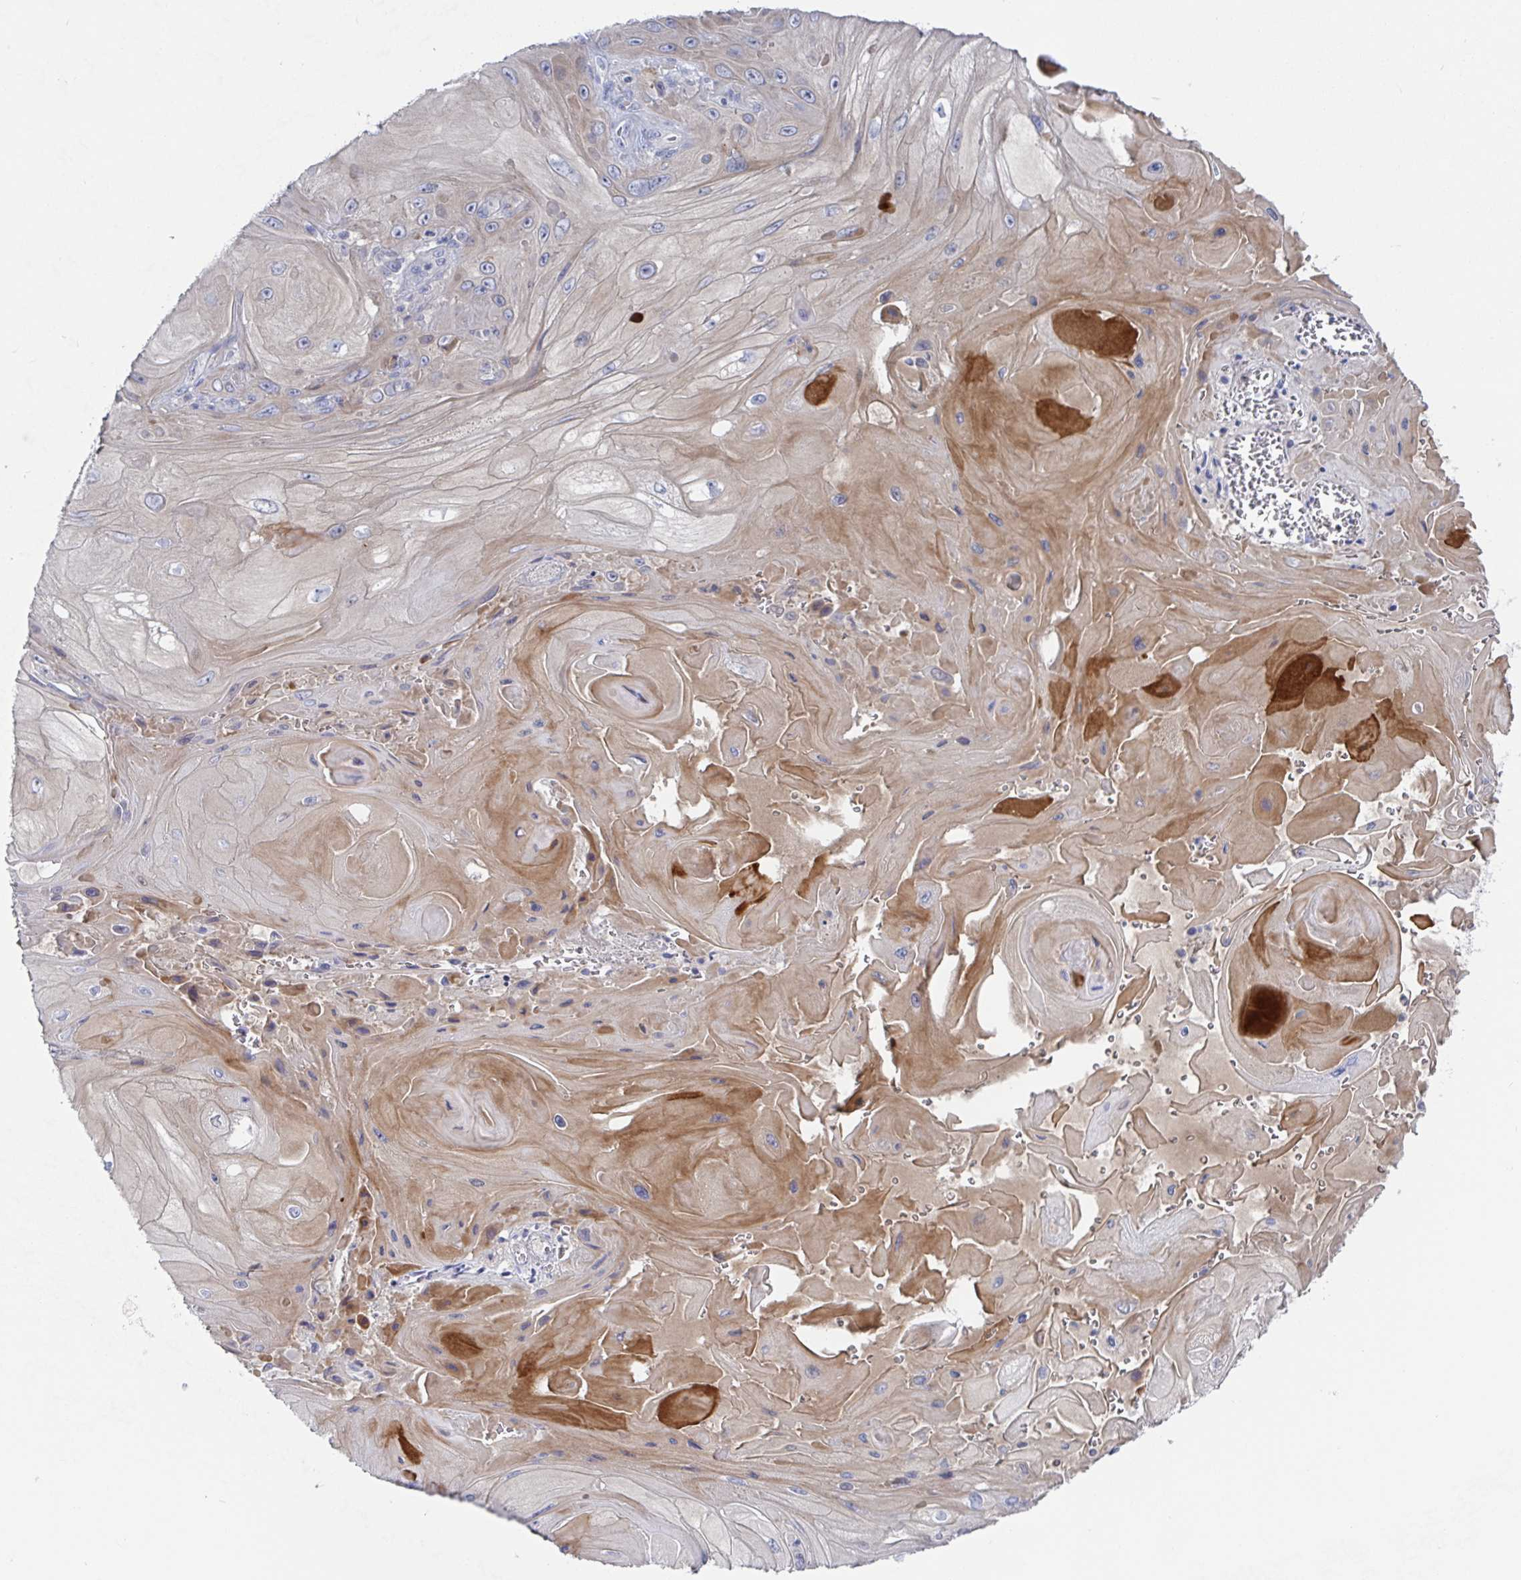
{"staining": {"intensity": "moderate", "quantity": "<25%", "location": "cytoplasmic/membranous"}, "tissue": "skin cancer", "cell_type": "Tumor cells", "image_type": "cancer", "snomed": [{"axis": "morphology", "description": "Squamous cell carcinoma, NOS"}, {"axis": "topography", "description": "Skin"}], "caption": "Immunohistochemistry (IHC) (DAB (3,3'-diaminobenzidine)) staining of skin cancer (squamous cell carcinoma) demonstrates moderate cytoplasmic/membranous protein positivity in approximately <25% of tumor cells. The staining was performed using DAB (3,3'-diaminobenzidine), with brown indicating positive protein expression. Nuclei are stained blue with hematoxylin.", "gene": "GPR148", "patient": {"sex": "female", "age": 94}}